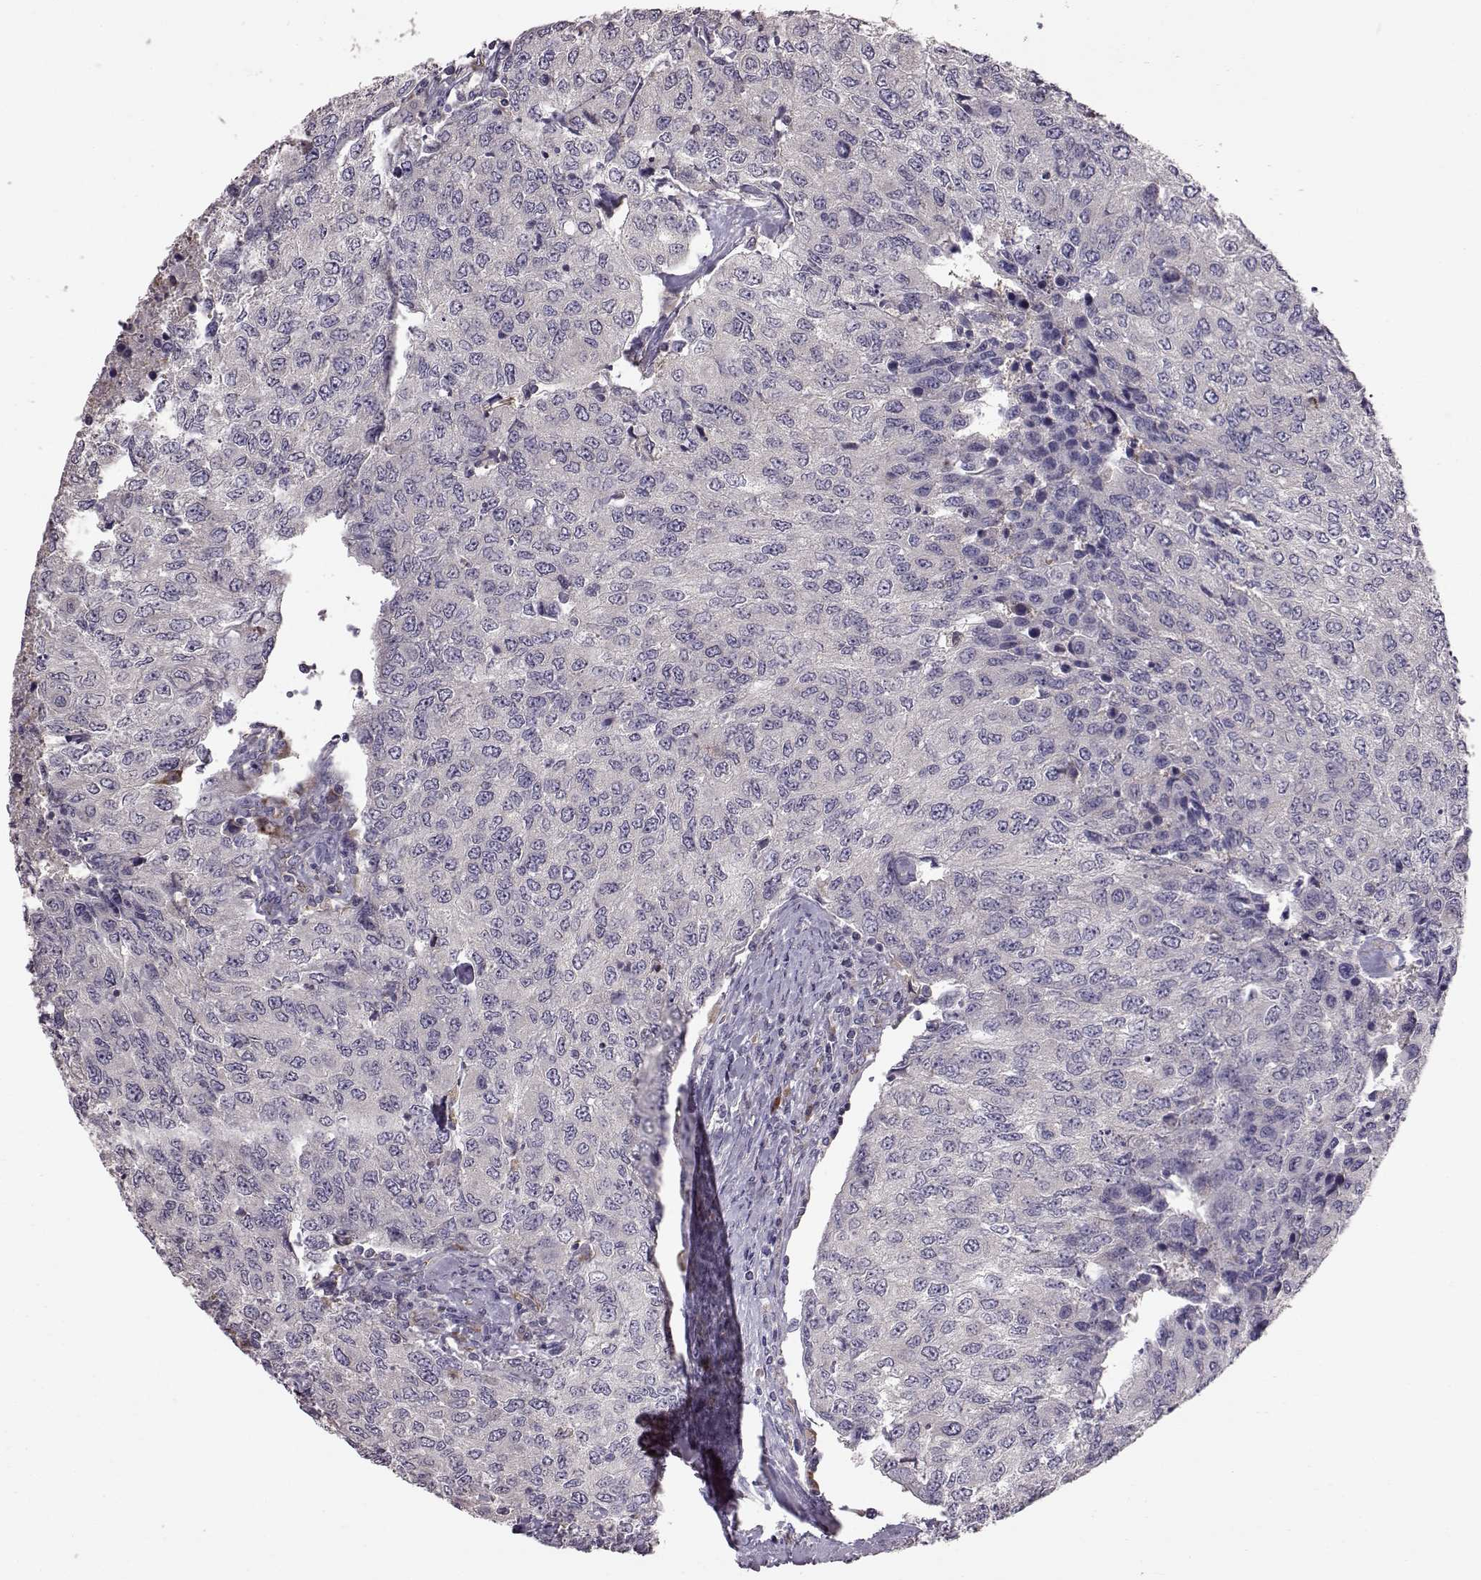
{"staining": {"intensity": "negative", "quantity": "none", "location": "none"}, "tissue": "urothelial cancer", "cell_type": "Tumor cells", "image_type": "cancer", "snomed": [{"axis": "morphology", "description": "Urothelial carcinoma, High grade"}, {"axis": "topography", "description": "Urinary bladder"}], "caption": "Tumor cells are negative for protein expression in human urothelial cancer.", "gene": "ADGRG2", "patient": {"sex": "female", "age": 78}}